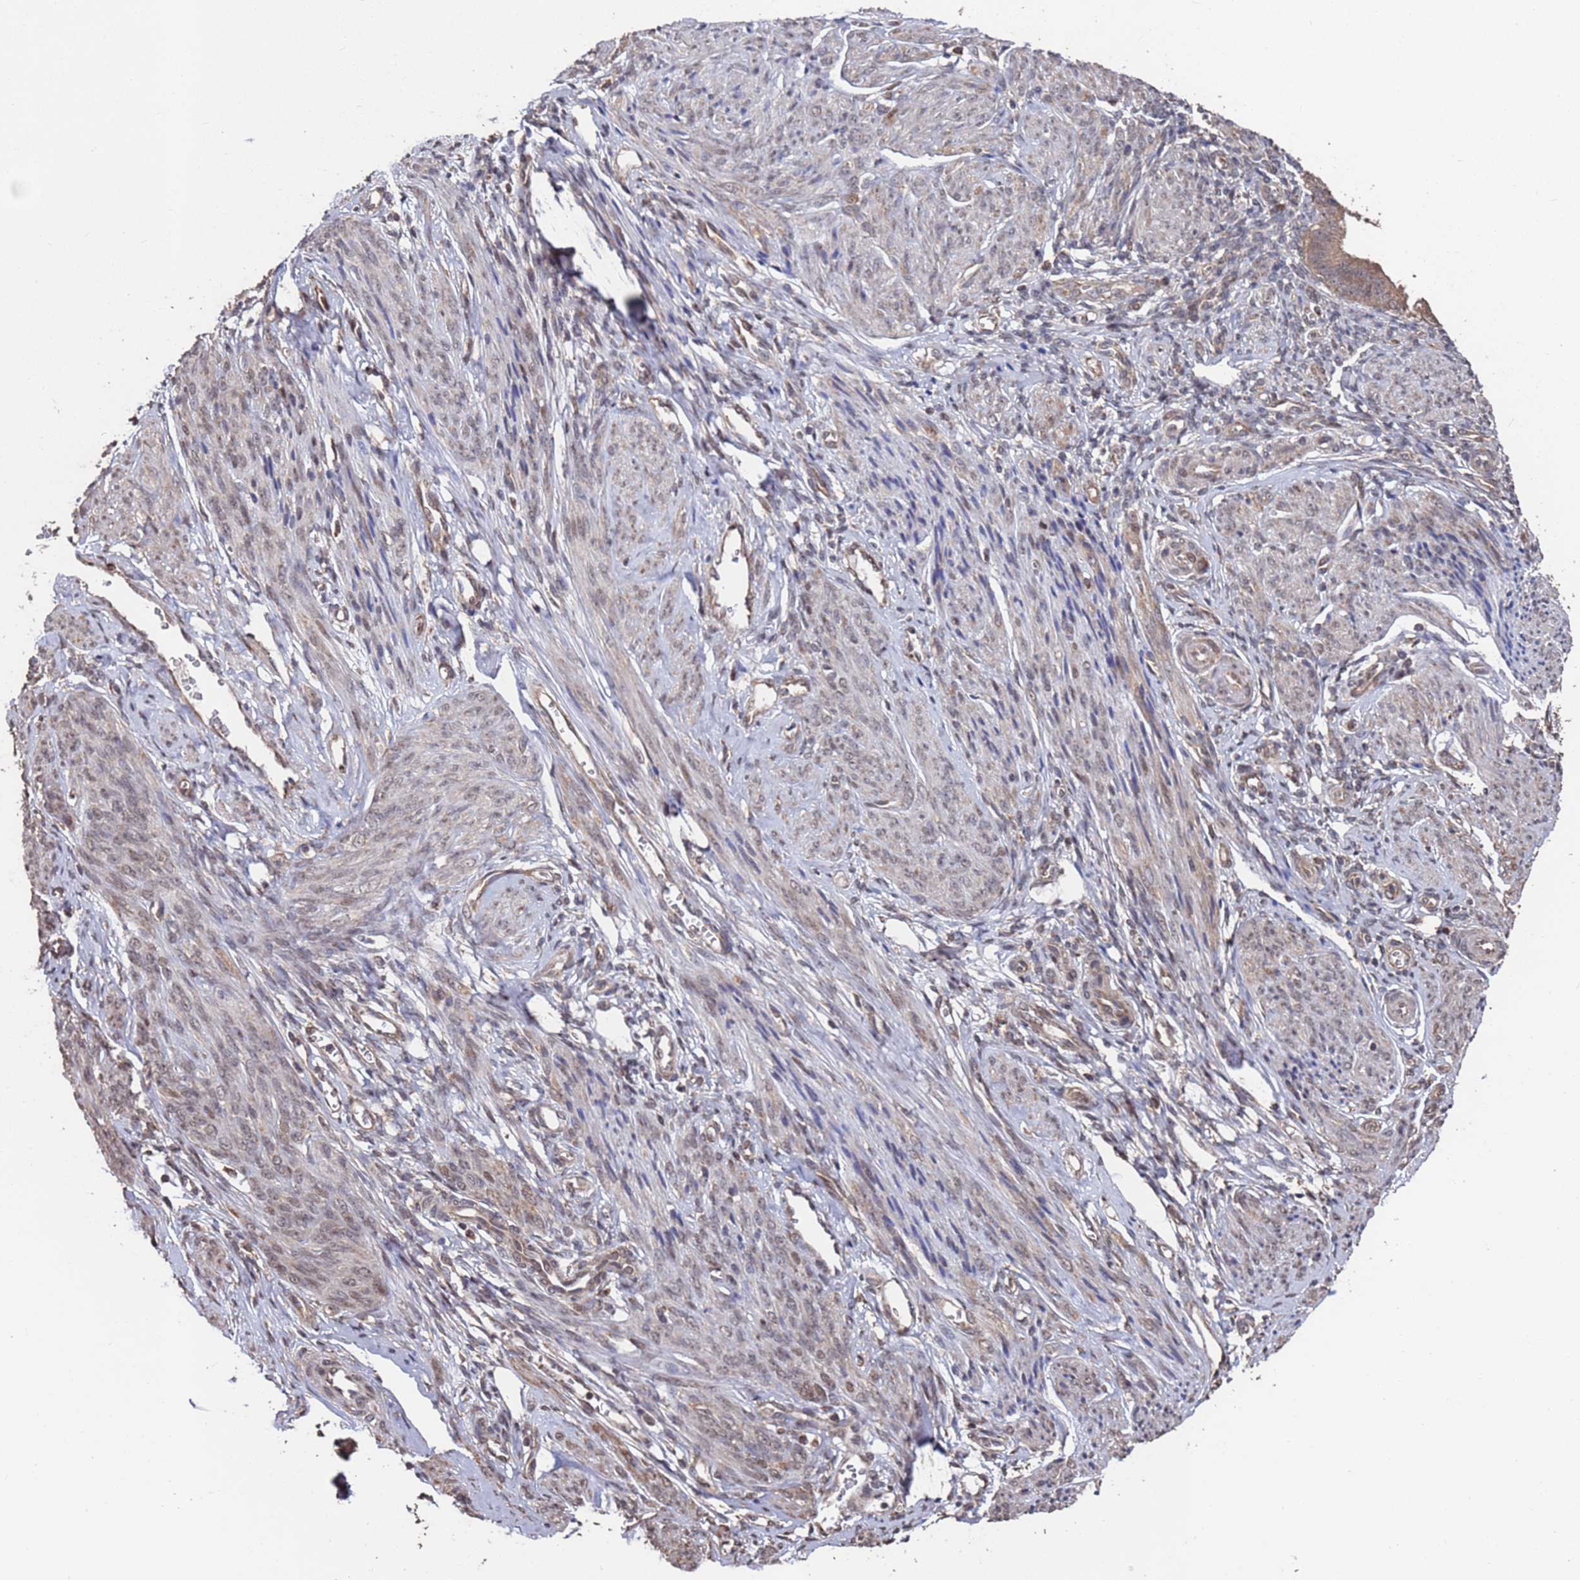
{"staining": {"intensity": "weak", "quantity": "25%-75%", "location": "cytoplasmic/membranous"}, "tissue": "endometrium", "cell_type": "Cells in endometrial stroma", "image_type": "normal", "snomed": [{"axis": "morphology", "description": "Normal tissue, NOS"}, {"axis": "topography", "description": "Uterus"}, {"axis": "topography", "description": "Endometrium"}], "caption": "Protein expression analysis of unremarkable endometrium displays weak cytoplasmic/membranous expression in approximately 25%-75% of cells in endometrial stroma.", "gene": "PRR7", "patient": {"sex": "female", "age": 48}}